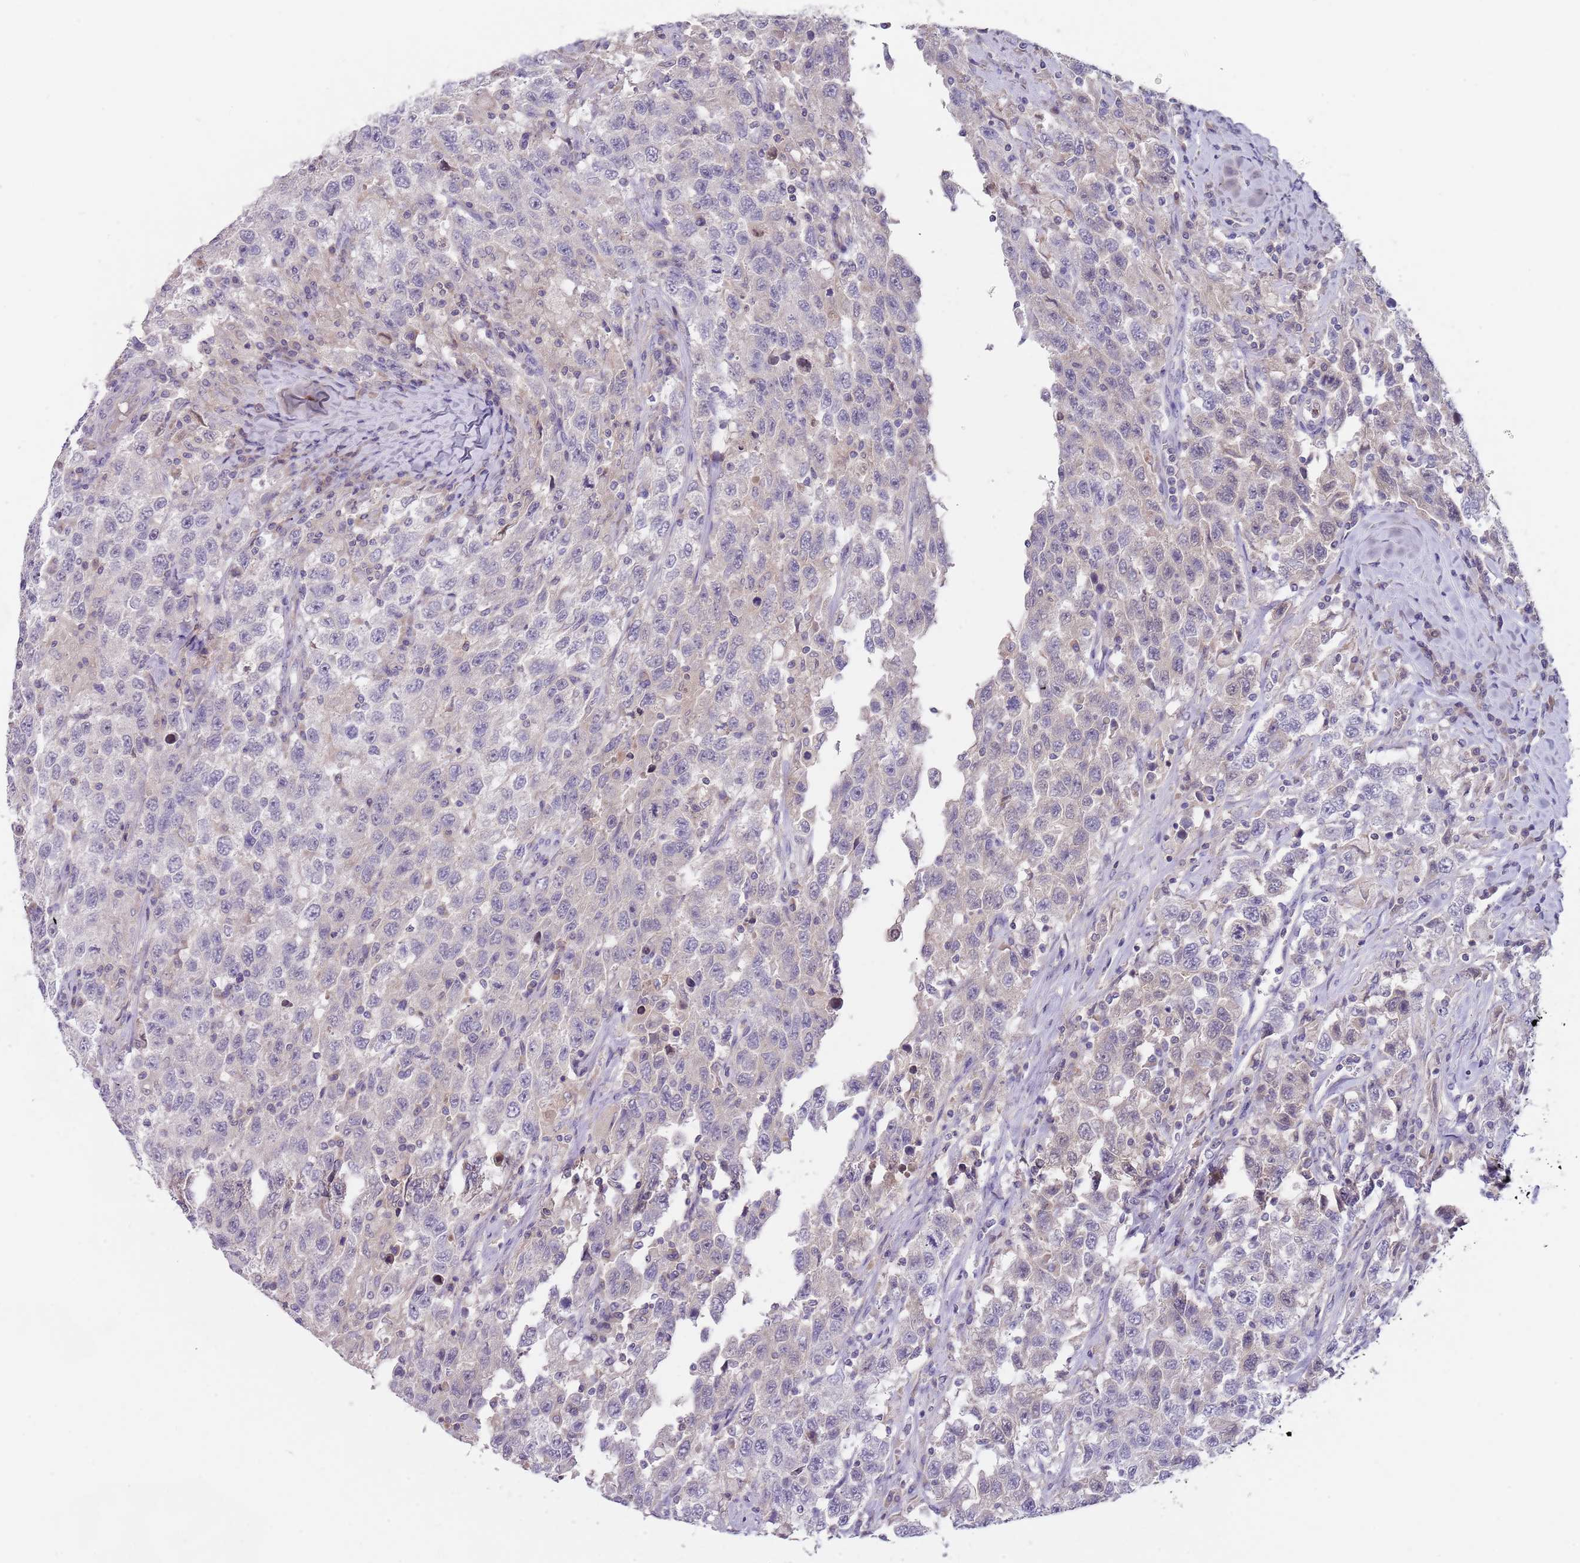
{"staining": {"intensity": "negative", "quantity": "none", "location": "none"}, "tissue": "testis cancer", "cell_type": "Tumor cells", "image_type": "cancer", "snomed": [{"axis": "morphology", "description": "Seminoma, NOS"}, {"axis": "topography", "description": "Testis"}], "caption": "This is a histopathology image of immunohistochemistry (IHC) staining of testis cancer, which shows no expression in tumor cells.", "gene": "PRAC1", "patient": {"sex": "male", "age": 65}}